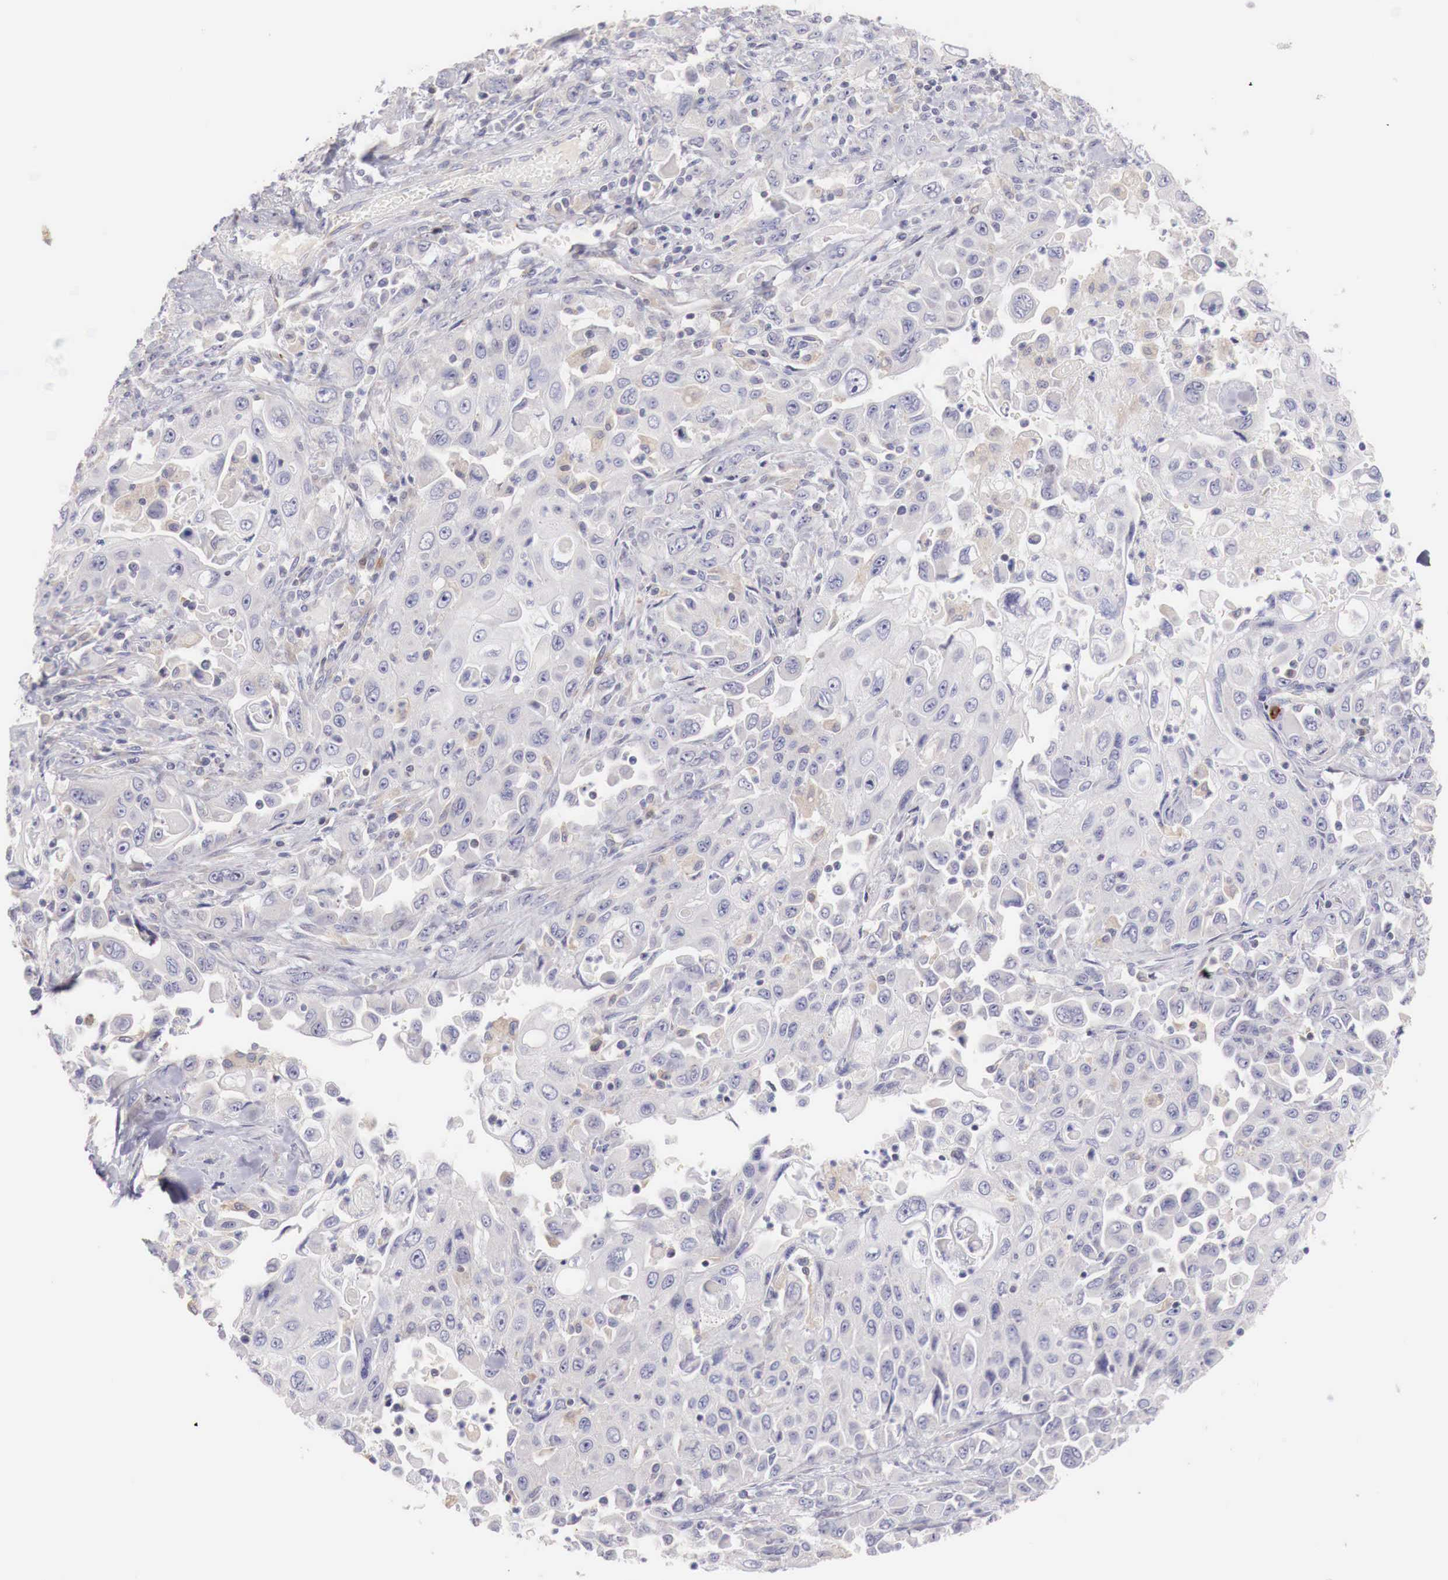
{"staining": {"intensity": "negative", "quantity": "none", "location": "none"}, "tissue": "pancreatic cancer", "cell_type": "Tumor cells", "image_type": "cancer", "snomed": [{"axis": "morphology", "description": "Adenocarcinoma, NOS"}, {"axis": "topography", "description": "Pancreas"}], "caption": "Tumor cells show no significant protein staining in adenocarcinoma (pancreatic). (Immunohistochemistry, brightfield microscopy, high magnification).", "gene": "CLCN5", "patient": {"sex": "male", "age": 70}}